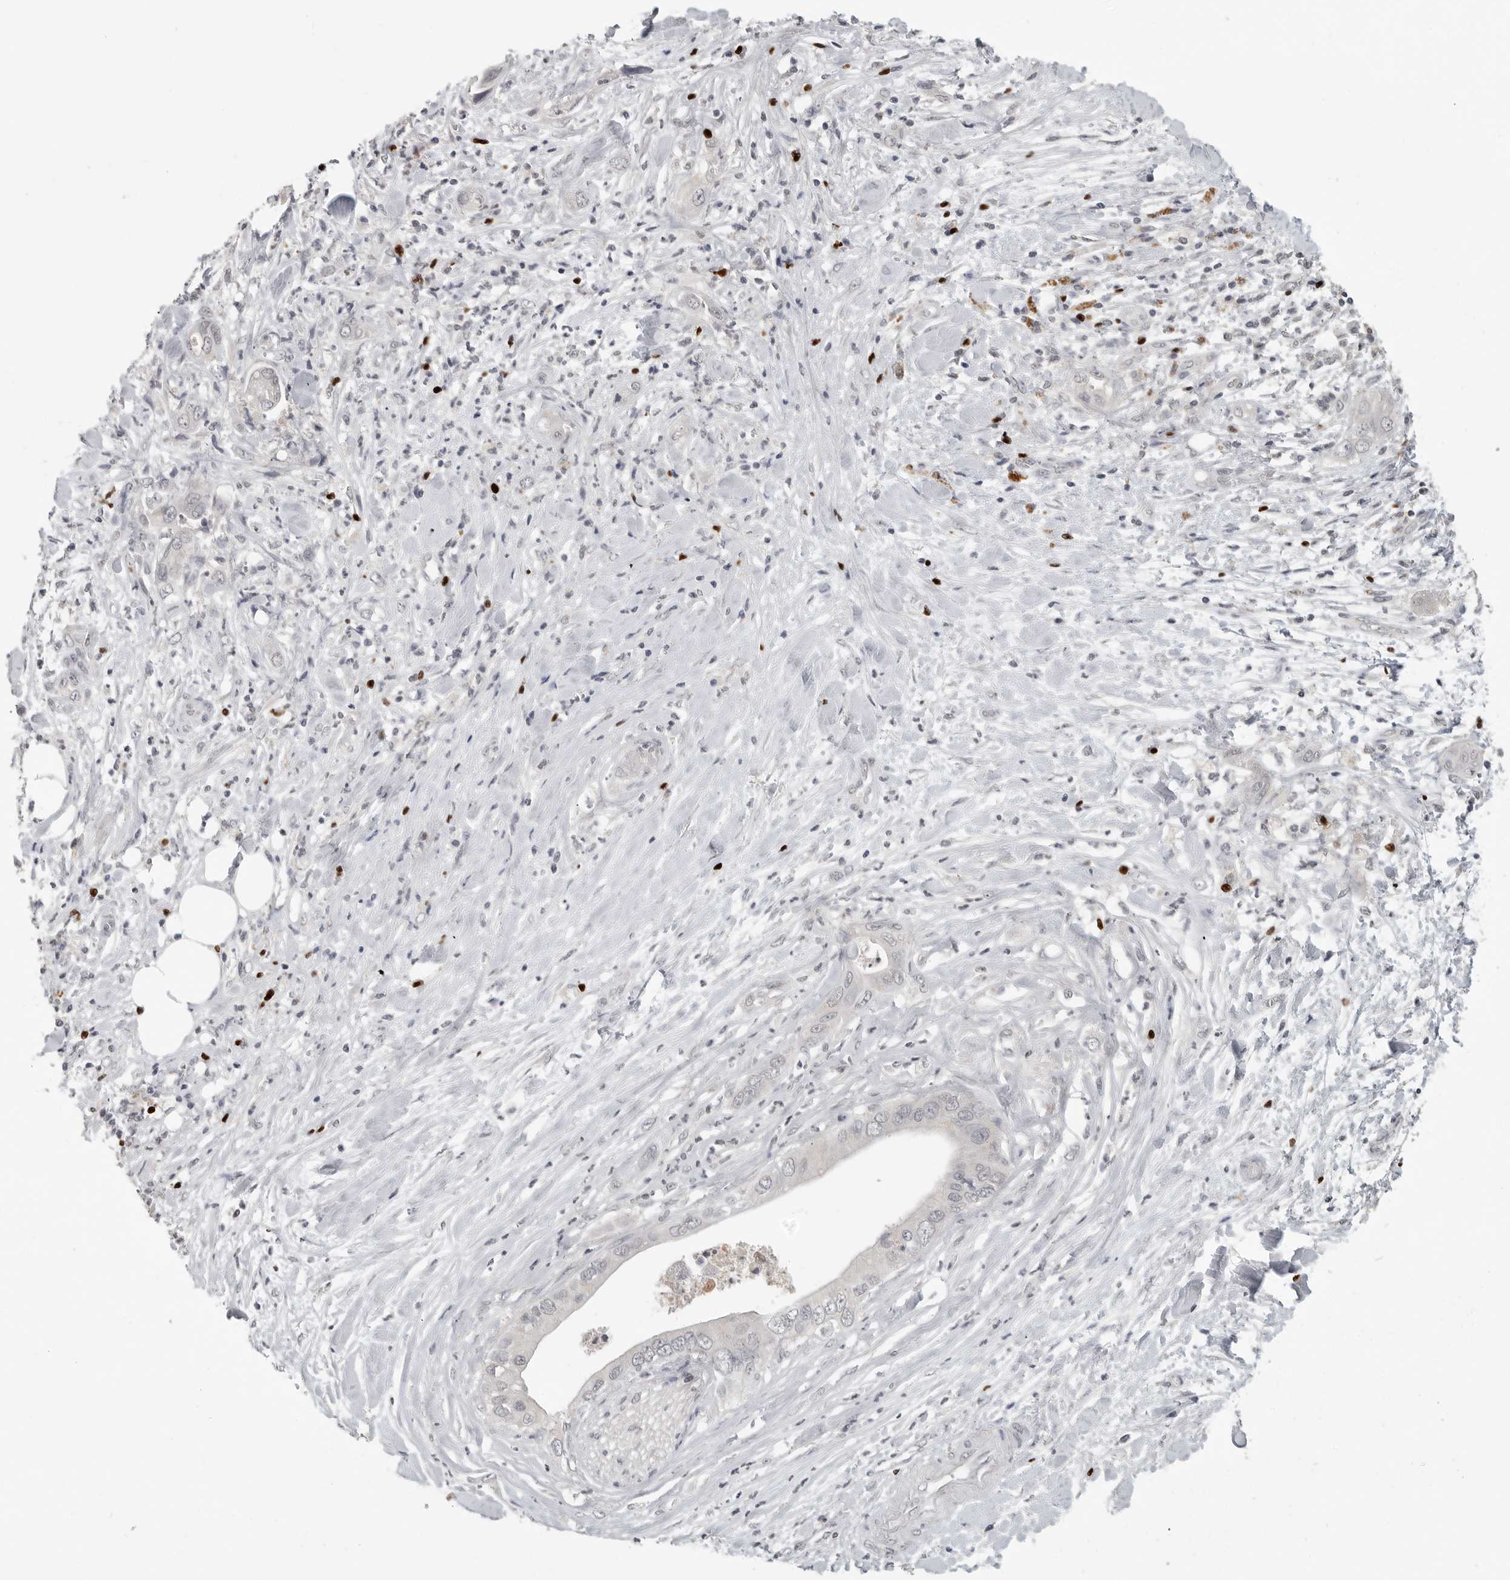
{"staining": {"intensity": "negative", "quantity": "none", "location": "none"}, "tissue": "pancreatic cancer", "cell_type": "Tumor cells", "image_type": "cancer", "snomed": [{"axis": "morphology", "description": "Adenocarcinoma, NOS"}, {"axis": "topography", "description": "Pancreas"}], "caption": "DAB immunohistochemical staining of human pancreatic adenocarcinoma shows no significant staining in tumor cells.", "gene": "FOXP3", "patient": {"sex": "female", "age": 78}}